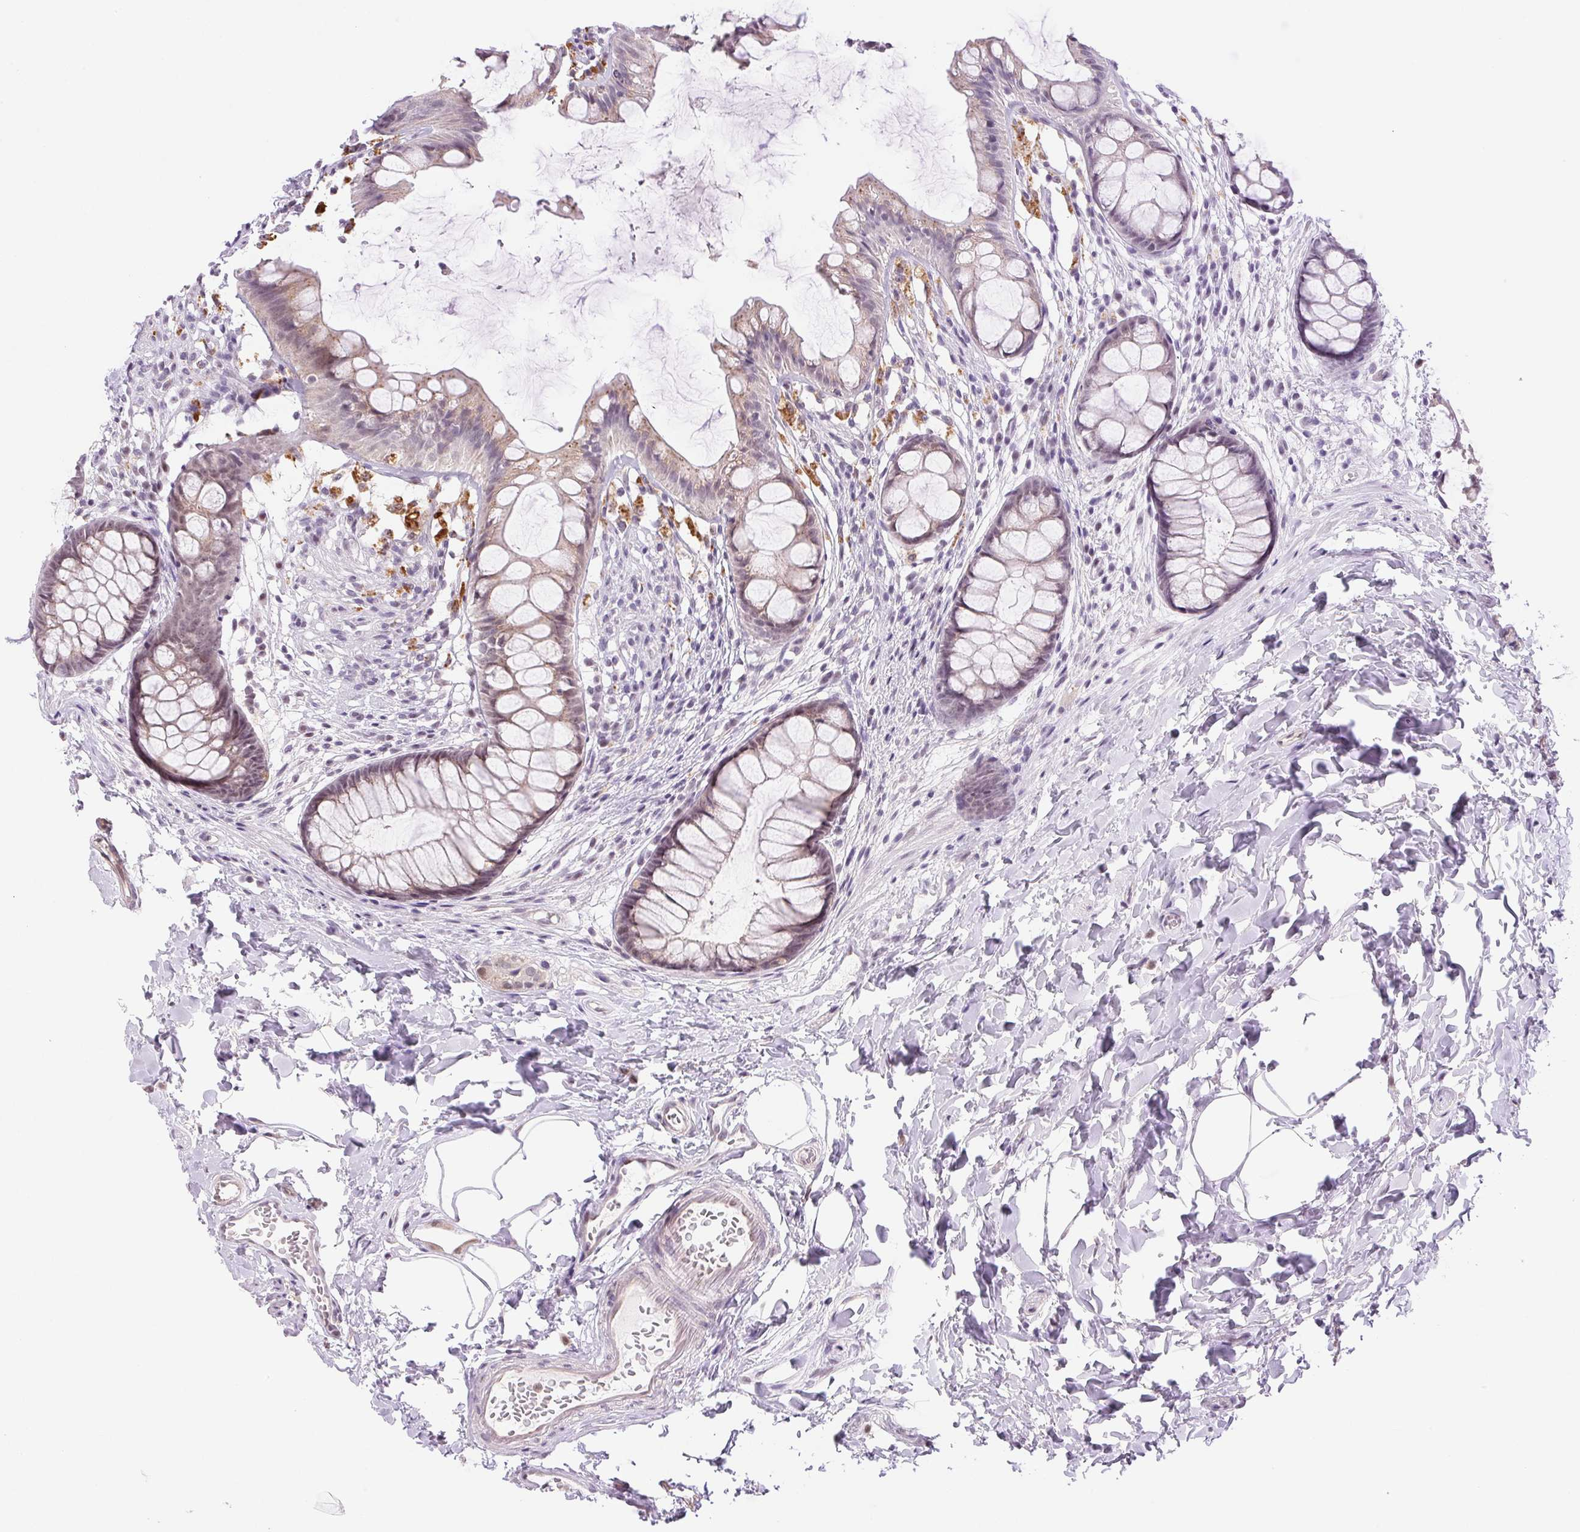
{"staining": {"intensity": "weak", "quantity": "25%-75%", "location": "cytoplasmic/membranous,nuclear"}, "tissue": "rectum", "cell_type": "Glandular cells", "image_type": "normal", "snomed": [{"axis": "morphology", "description": "Normal tissue, NOS"}, {"axis": "topography", "description": "Rectum"}], "caption": "Immunohistochemical staining of normal human rectum reveals 25%-75% levels of weak cytoplasmic/membranous,nuclear protein staining in approximately 25%-75% of glandular cells.", "gene": "GRHL3", "patient": {"sex": "female", "age": 62}}